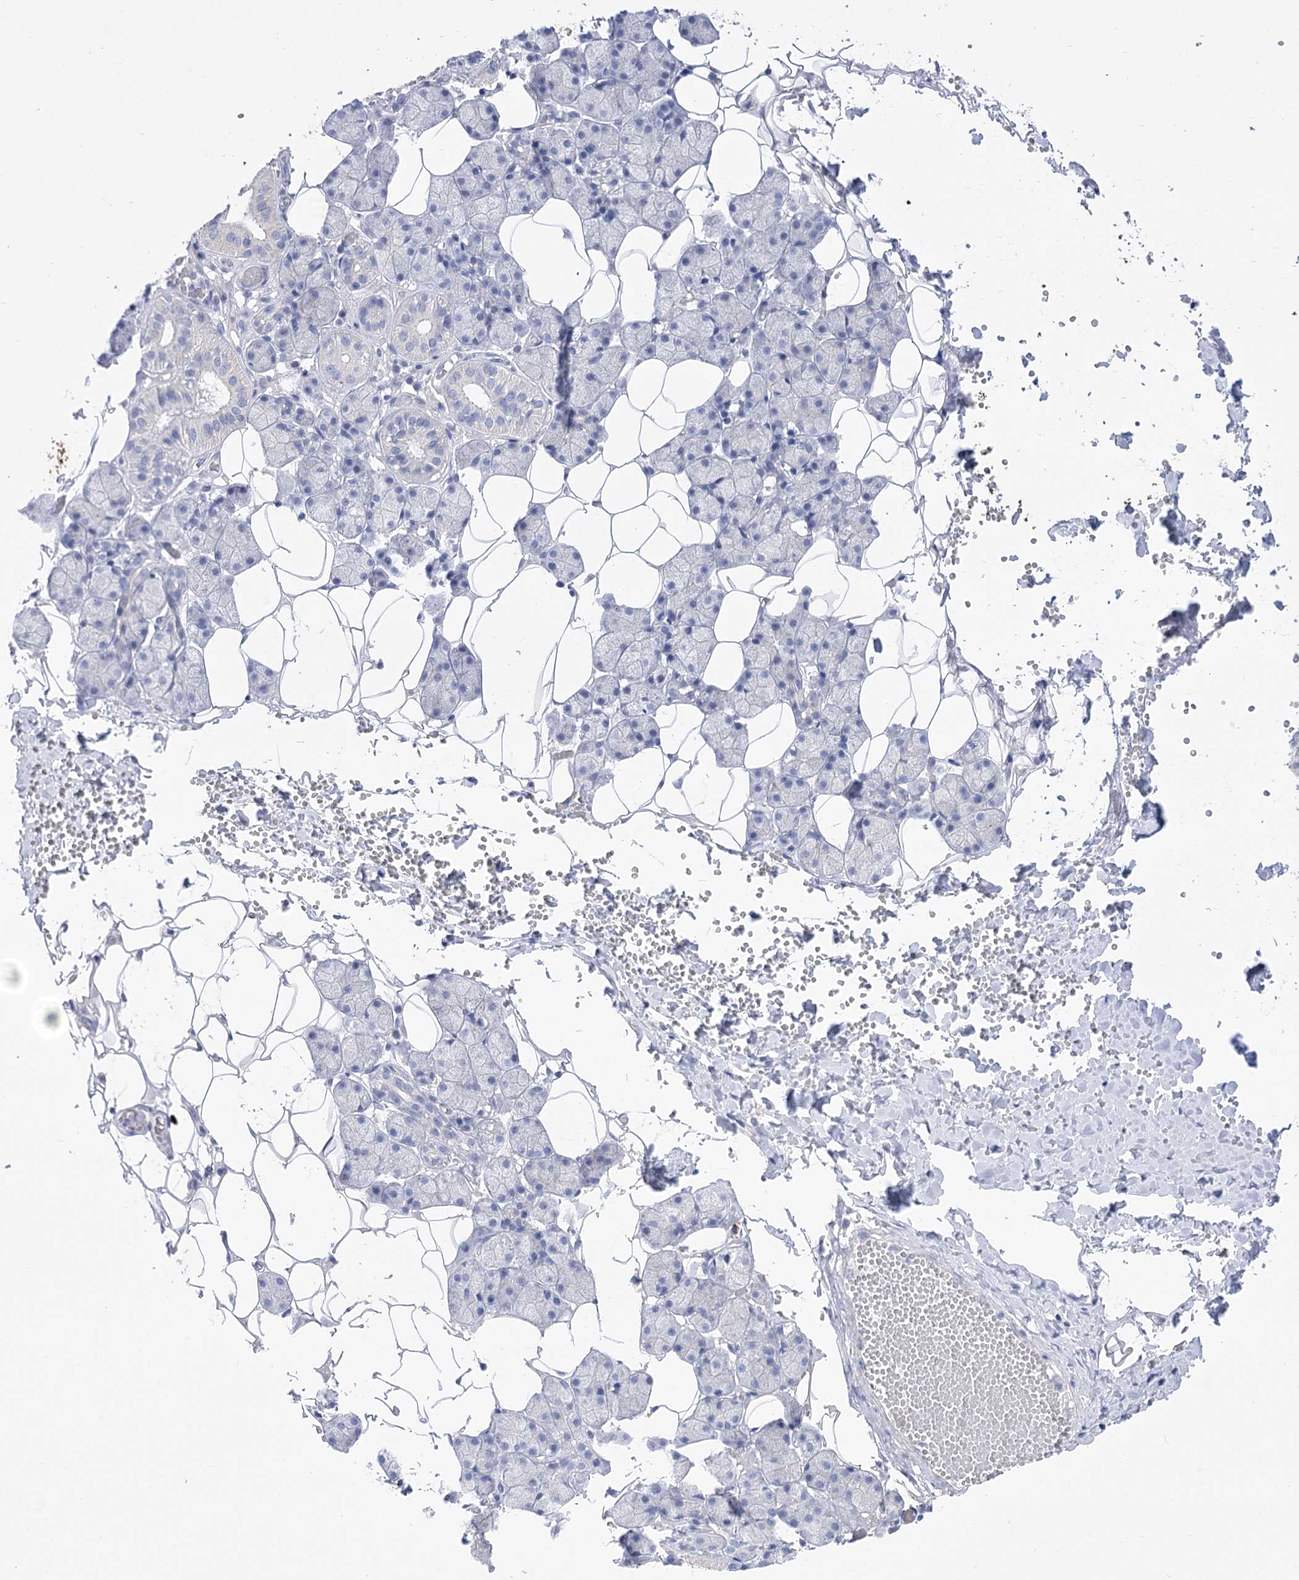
{"staining": {"intensity": "negative", "quantity": "none", "location": "none"}, "tissue": "salivary gland", "cell_type": "Glandular cells", "image_type": "normal", "snomed": [{"axis": "morphology", "description": "Normal tissue, NOS"}, {"axis": "topography", "description": "Salivary gland"}], "caption": "The micrograph shows no staining of glandular cells in unremarkable salivary gland. (DAB (3,3'-diaminobenzidine) IHC with hematoxylin counter stain).", "gene": "HELT", "patient": {"sex": "female", "age": 33}}